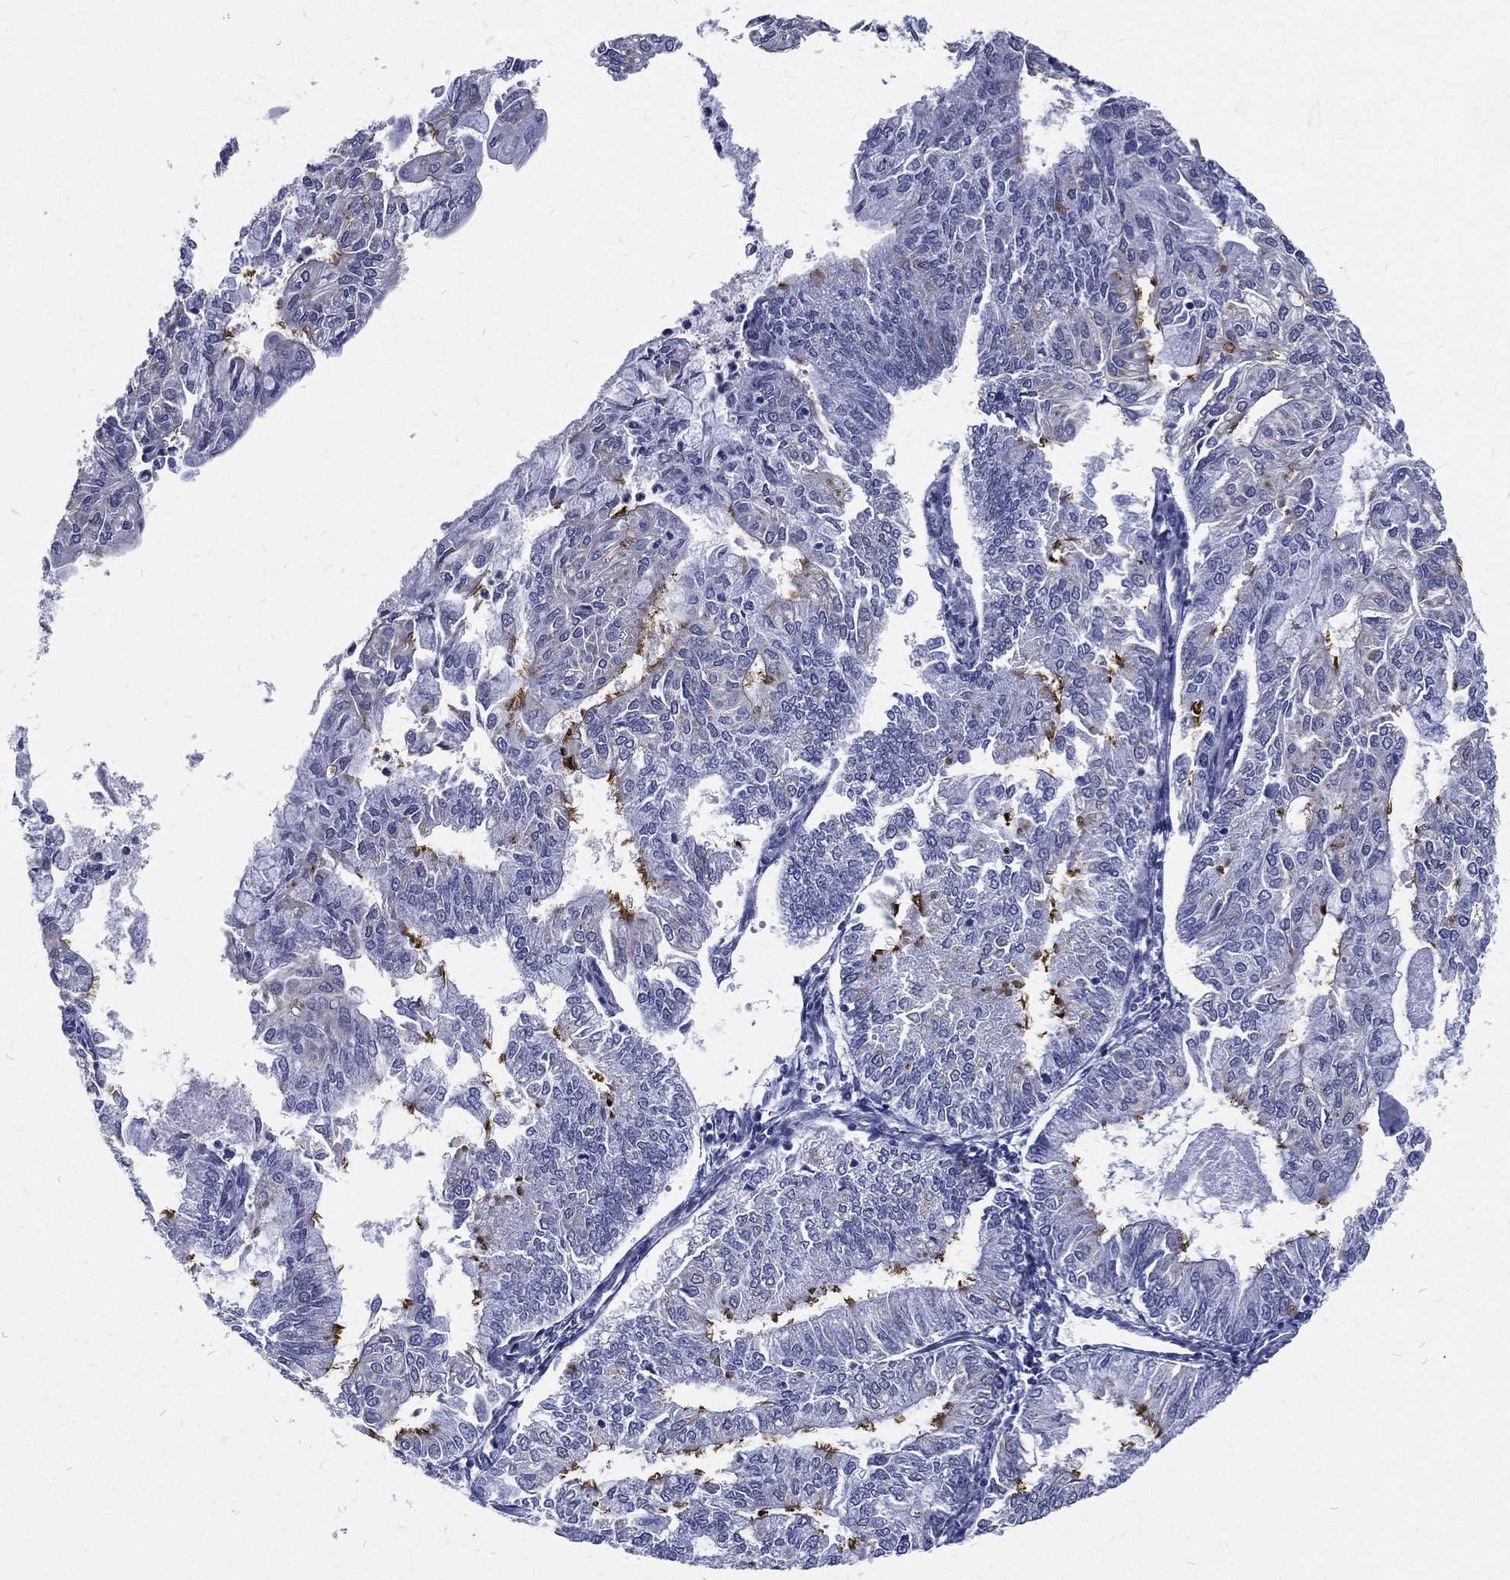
{"staining": {"intensity": "strong", "quantity": "<25%", "location": "cytoplasmic/membranous"}, "tissue": "endometrial cancer", "cell_type": "Tumor cells", "image_type": "cancer", "snomed": [{"axis": "morphology", "description": "Adenocarcinoma, NOS"}, {"axis": "topography", "description": "Endometrium"}], "caption": "Immunohistochemical staining of adenocarcinoma (endometrial) exhibits medium levels of strong cytoplasmic/membranous protein positivity in about <25% of tumor cells.", "gene": "RSPH4A", "patient": {"sex": "female", "age": 59}}